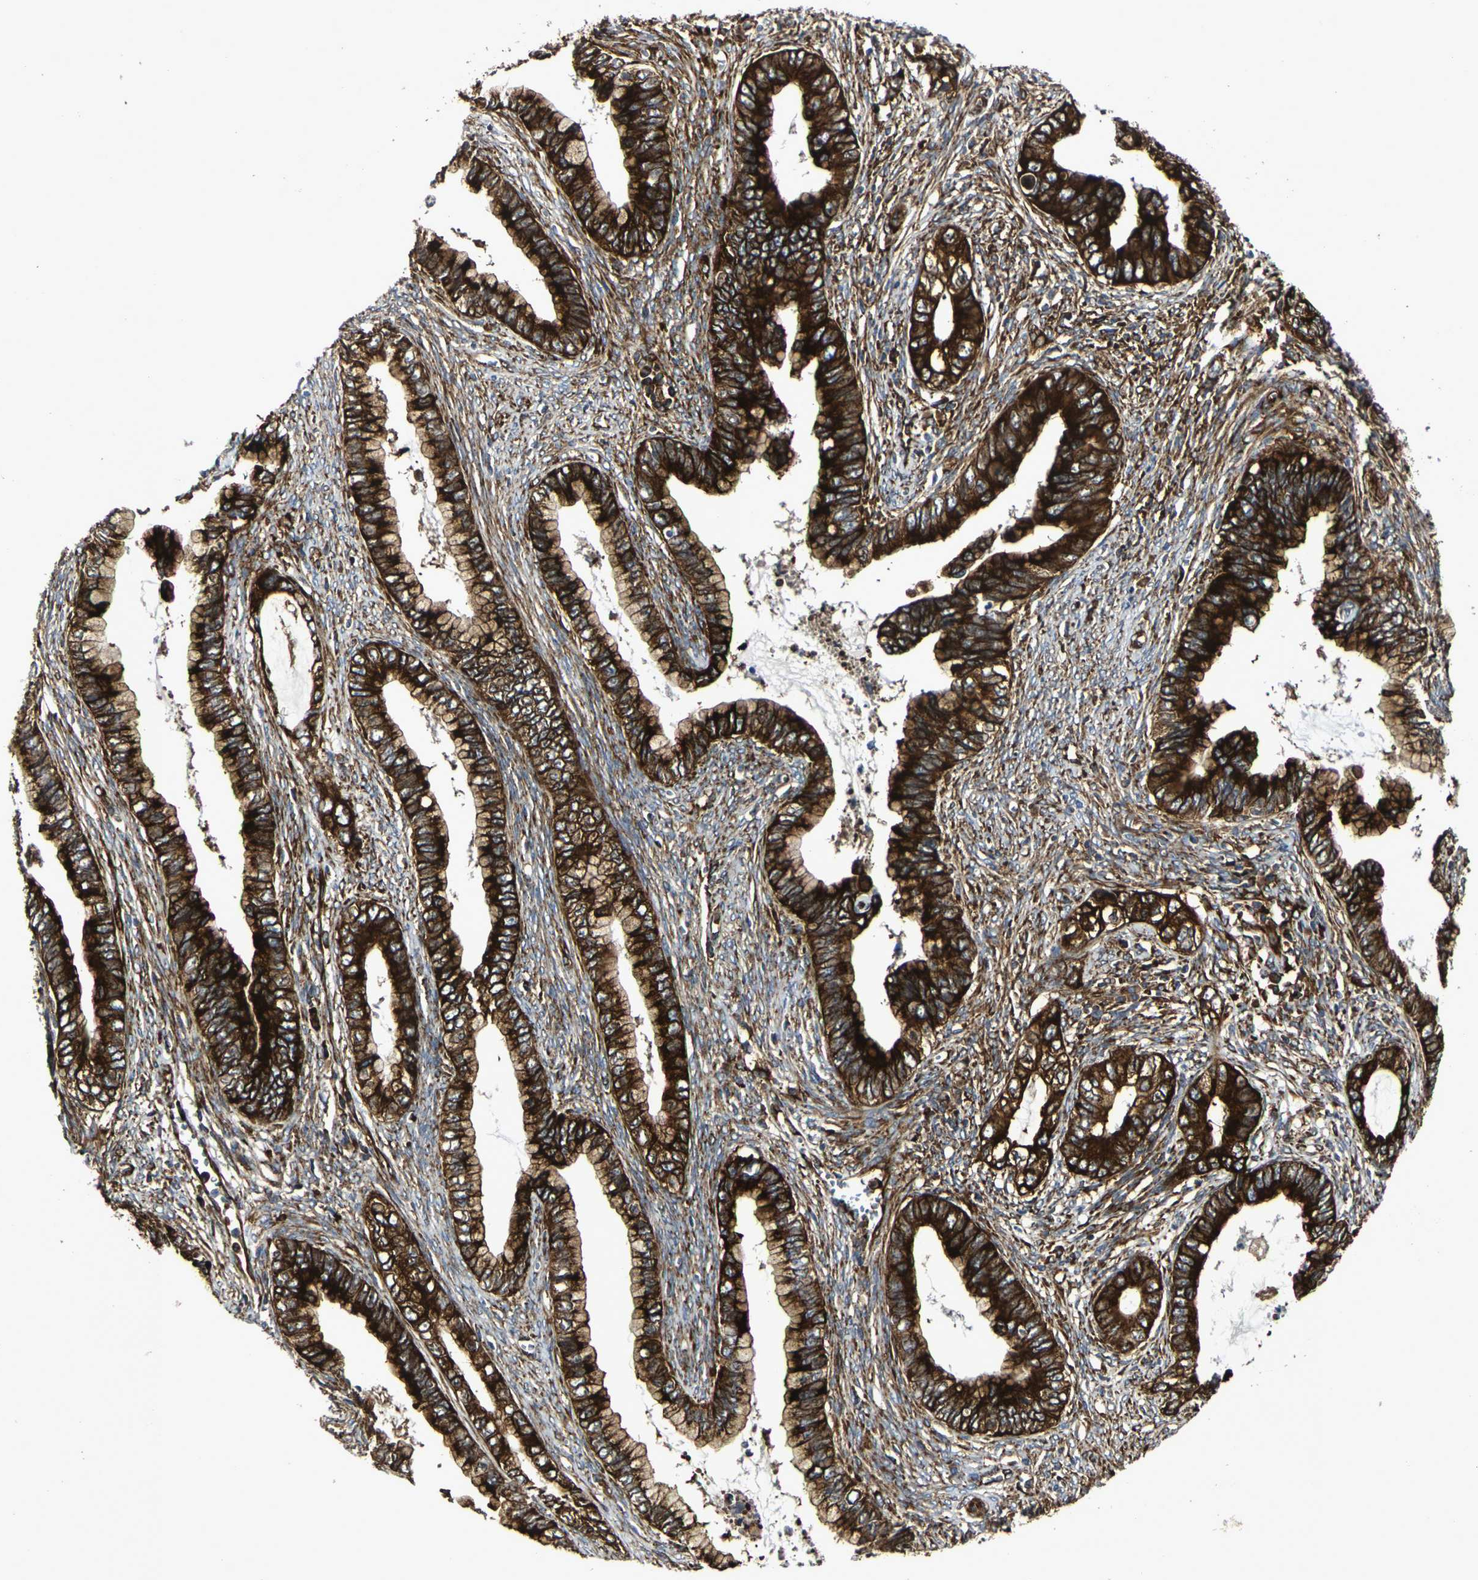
{"staining": {"intensity": "strong", "quantity": ">75%", "location": "cytoplasmic/membranous"}, "tissue": "cervical cancer", "cell_type": "Tumor cells", "image_type": "cancer", "snomed": [{"axis": "morphology", "description": "Adenocarcinoma, NOS"}, {"axis": "topography", "description": "Cervix"}], "caption": "Immunohistochemistry (IHC) of human cervical cancer (adenocarcinoma) exhibits high levels of strong cytoplasmic/membranous staining in about >75% of tumor cells. (DAB (3,3'-diaminobenzidine) IHC with brightfield microscopy, high magnification).", "gene": "MARCHF2", "patient": {"sex": "female", "age": 44}}